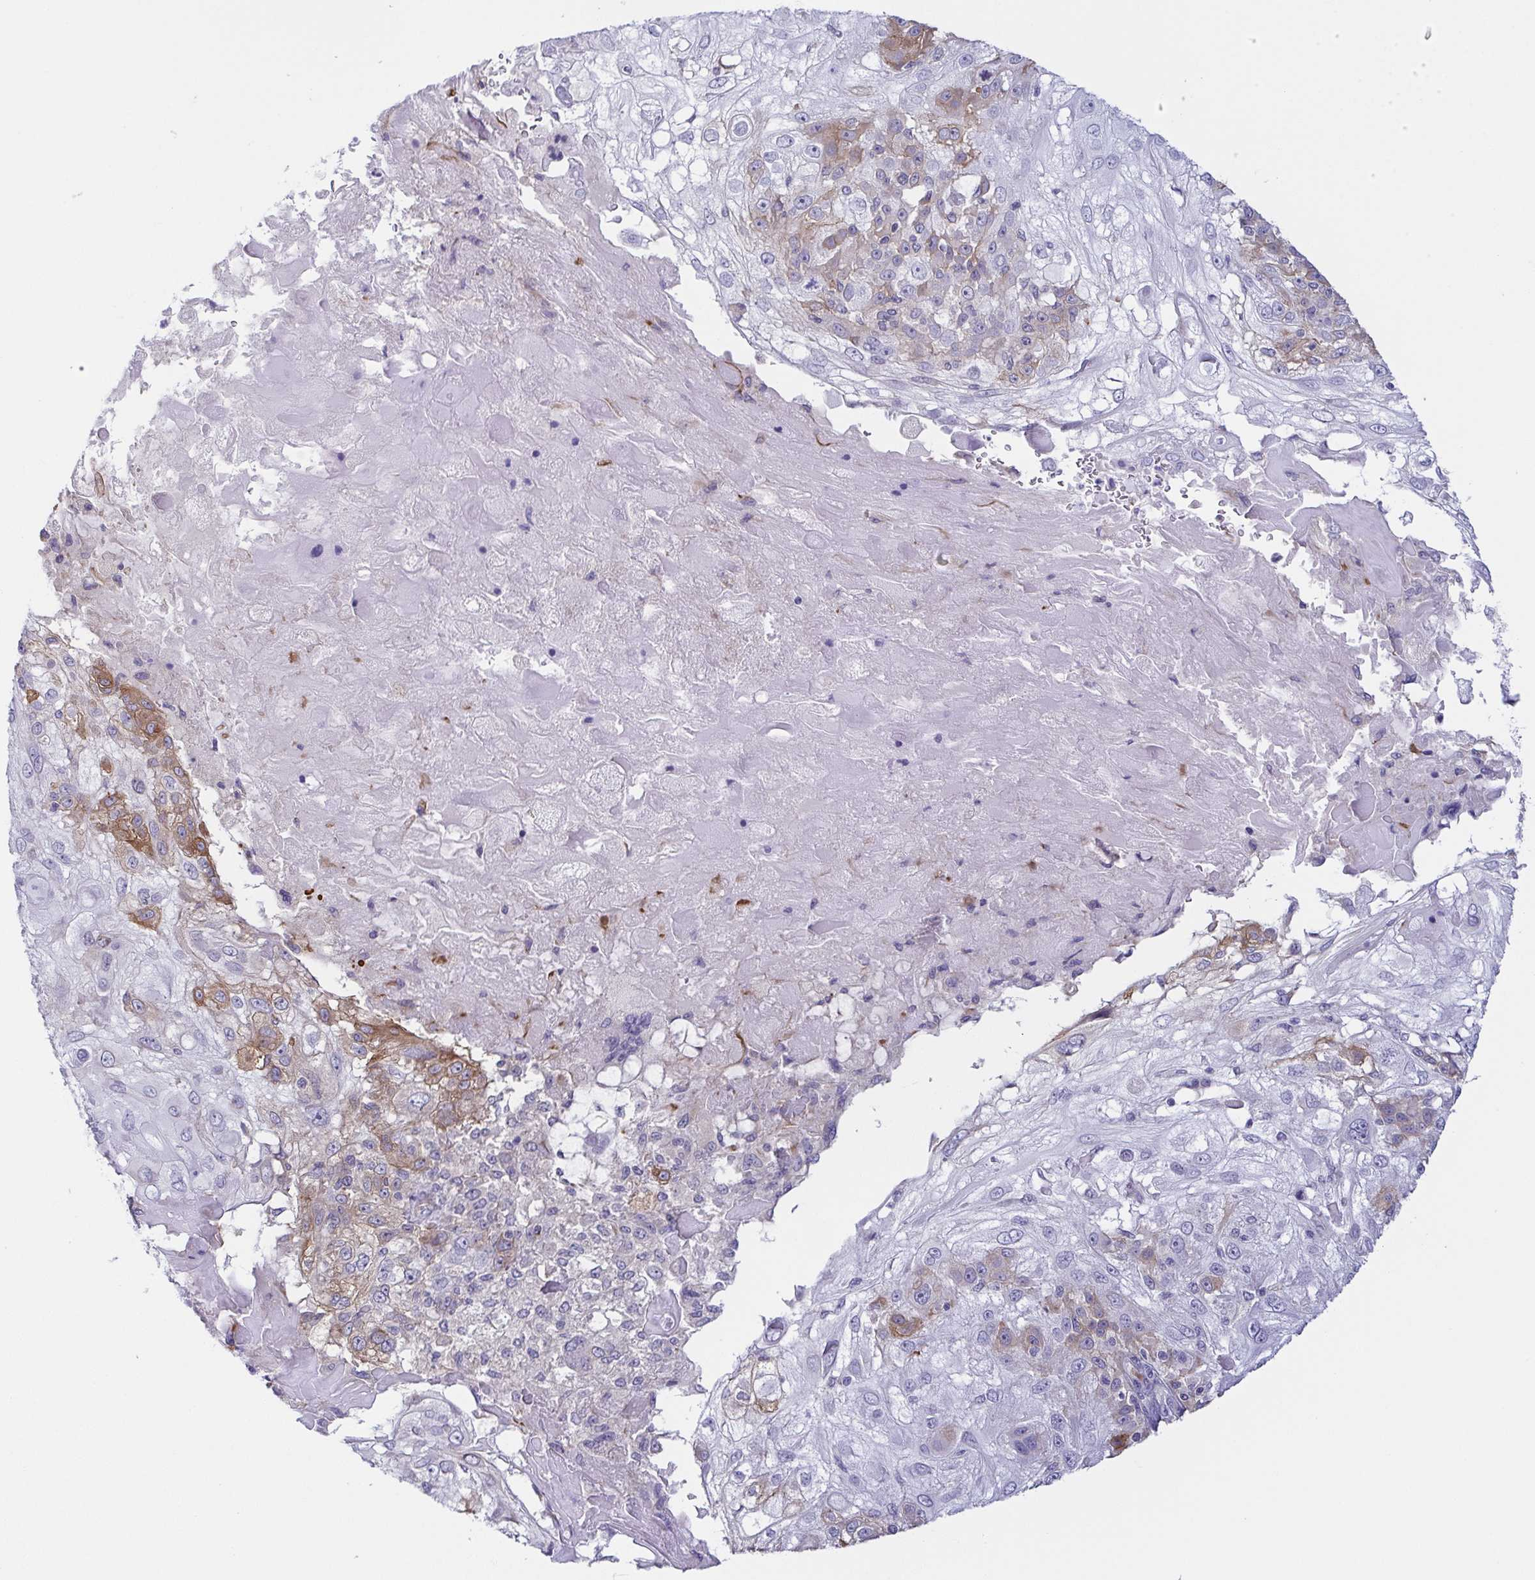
{"staining": {"intensity": "moderate", "quantity": "25%-75%", "location": "cytoplasmic/membranous"}, "tissue": "skin cancer", "cell_type": "Tumor cells", "image_type": "cancer", "snomed": [{"axis": "morphology", "description": "Normal tissue, NOS"}, {"axis": "morphology", "description": "Squamous cell carcinoma, NOS"}, {"axis": "topography", "description": "Skin"}], "caption": "Immunohistochemistry of squamous cell carcinoma (skin) demonstrates medium levels of moderate cytoplasmic/membranous positivity in approximately 25%-75% of tumor cells.", "gene": "COL17A1", "patient": {"sex": "female", "age": 83}}